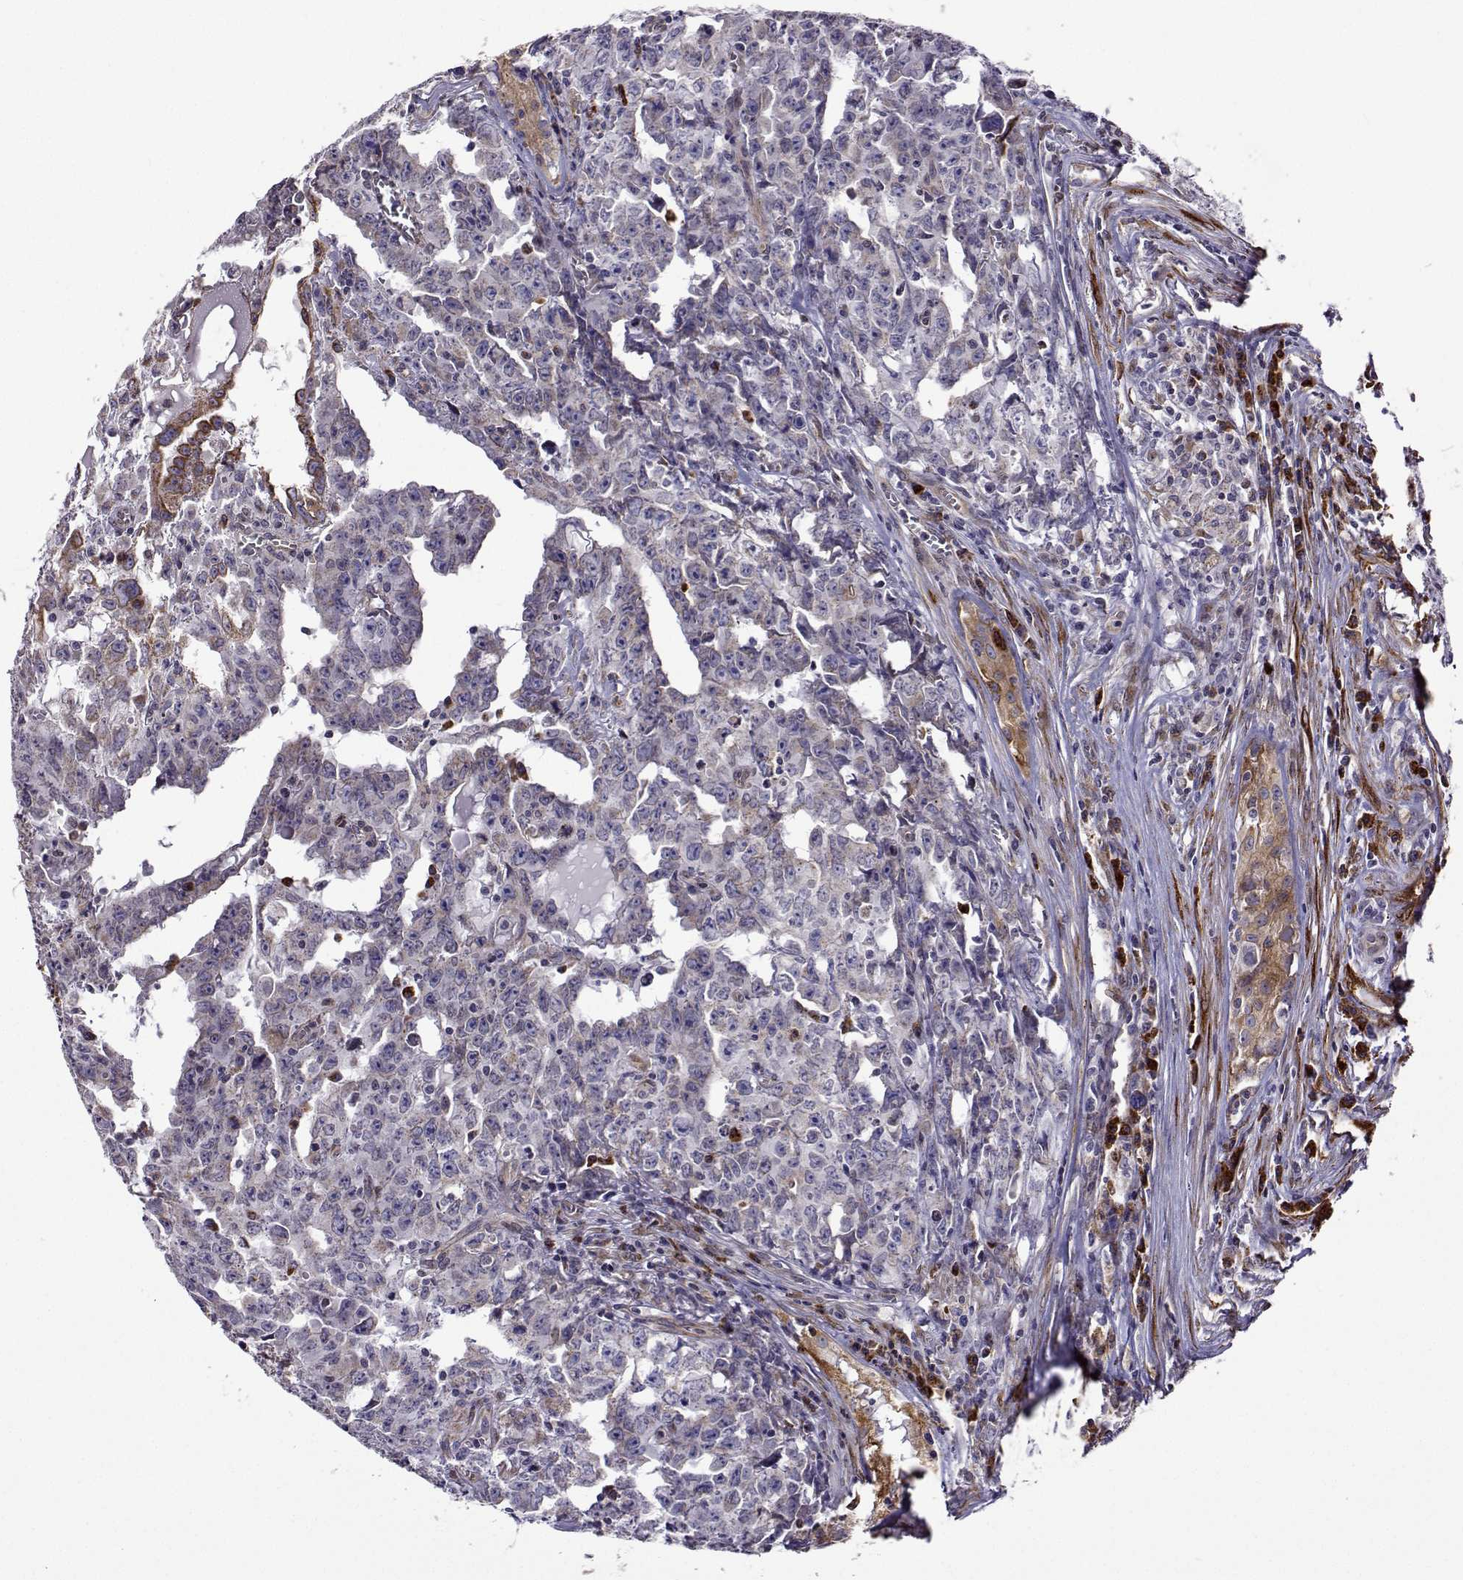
{"staining": {"intensity": "negative", "quantity": "none", "location": "none"}, "tissue": "testis cancer", "cell_type": "Tumor cells", "image_type": "cancer", "snomed": [{"axis": "morphology", "description": "Carcinoma, Embryonal, NOS"}, {"axis": "topography", "description": "Testis"}], "caption": "Immunohistochemical staining of embryonal carcinoma (testis) demonstrates no significant expression in tumor cells.", "gene": "PGRMC2", "patient": {"sex": "male", "age": 22}}